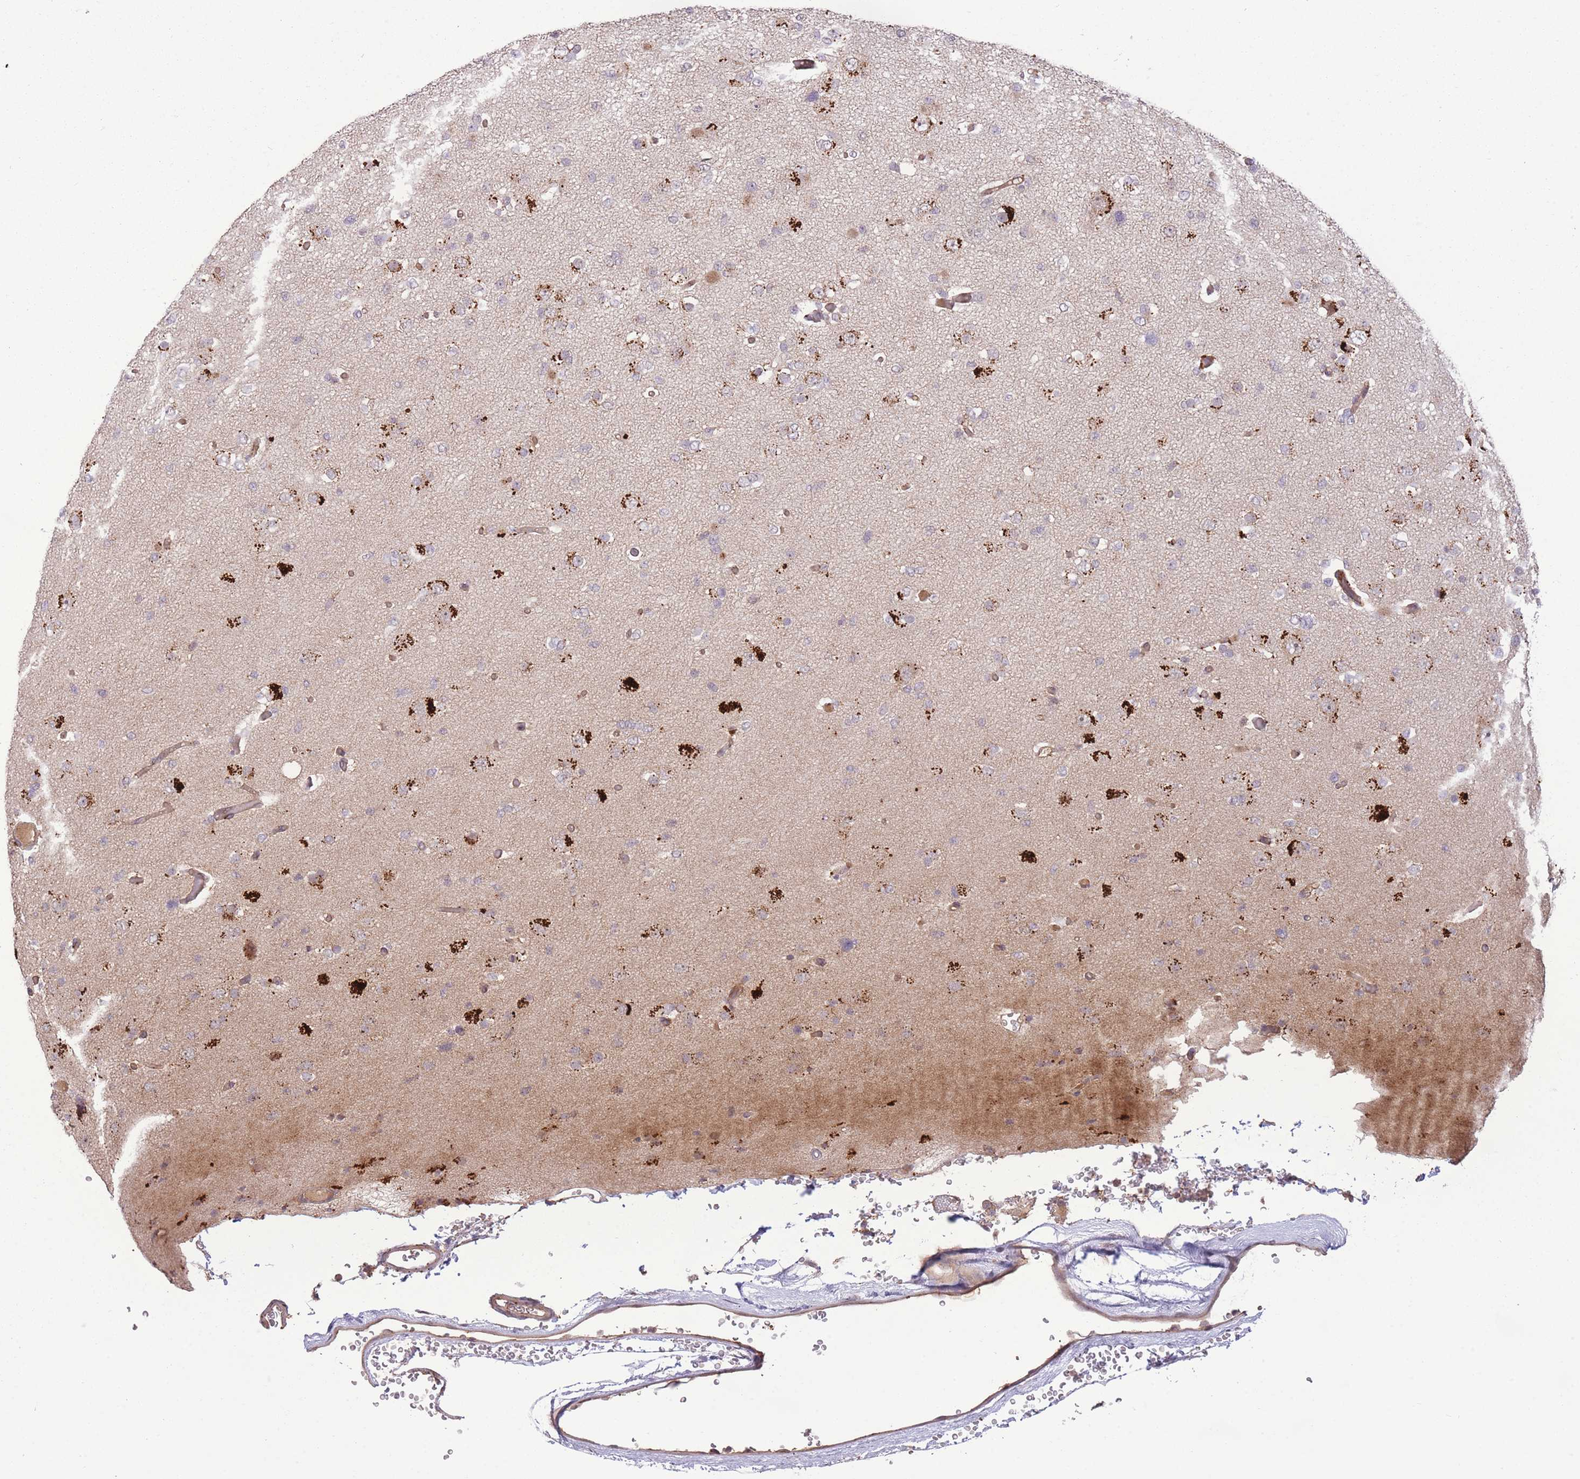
{"staining": {"intensity": "negative", "quantity": "none", "location": "none"}, "tissue": "glioma", "cell_type": "Tumor cells", "image_type": "cancer", "snomed": [{"axis": "morphology", "description": "Glioma, malignant, Low grade"}, {"axis": "topography", "description": "Brain"}], "caption": "Immunohistochemistry (IHC) of malignant glioma (low-grade) shows no positivity in tumor cells. (Brightfield microscopy of DAB (3,3'-diaminobenzidine) immunohistochemistry (IHC) at high magnification).", "gene": "POLR3F", "patient": {"sex": "female", "age": 22}}